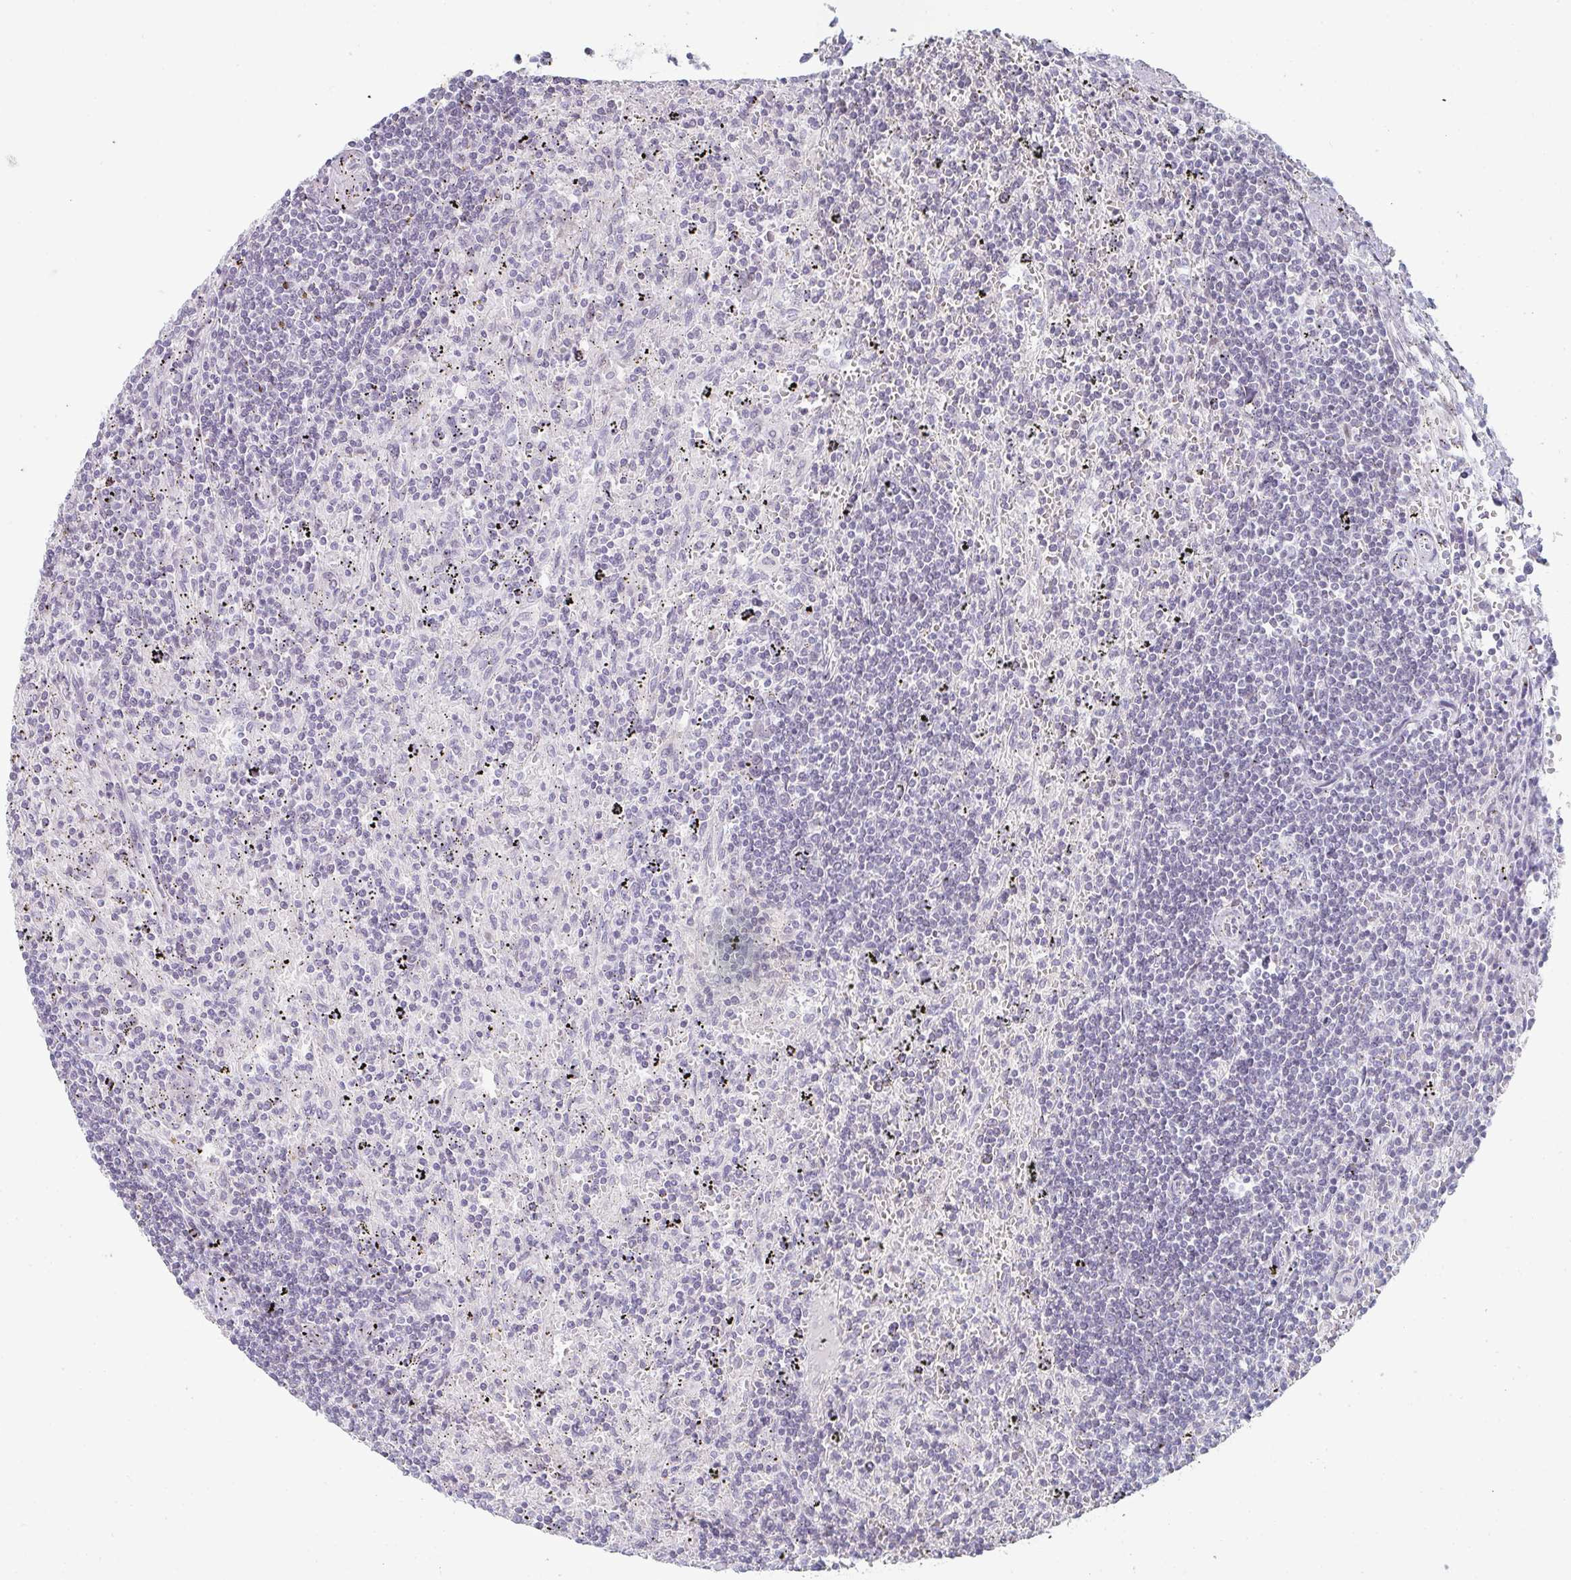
{"staining": {"intensity": "negative", "quantity": "none", "location": "none"}, "tissue": "lymphoma", "cell_type": "Tumor cells", "image_type": "cancer", "snomed": [{"axis": "morphology", "description": "Malignant lymphoma, non-Hodgkin's type, Low grade"}, {"axis": "topography", "description": "Spleen"}], "caption": "IHC of low-grade malignant lymphoma, non-Hodgkin's type displays no expression in tumor cells.", "gene": "POU2AF2", "patient": {"sex": "male", "age": 76}}